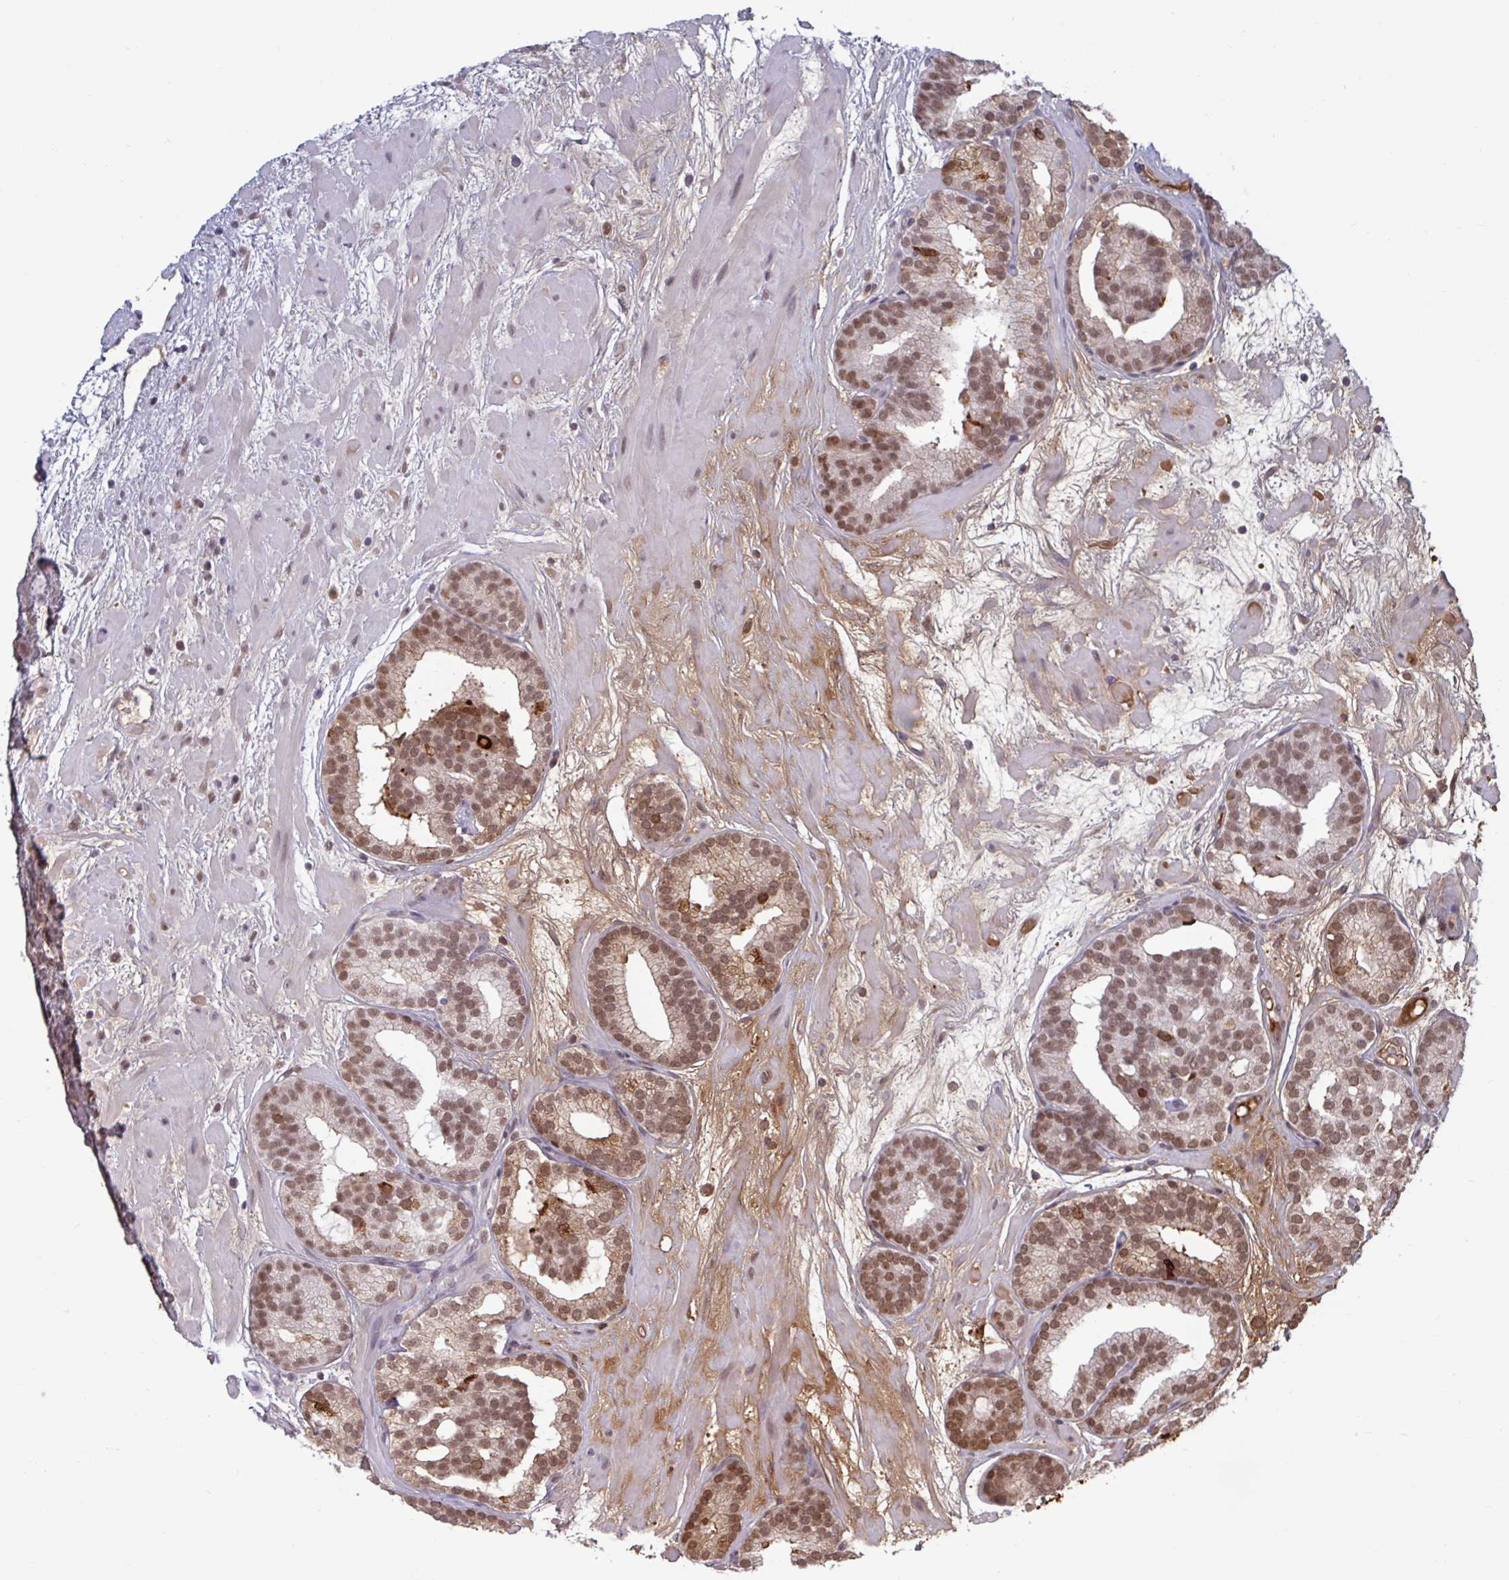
{"staining": {"intensity": "moderate", "quantity": ">75%", "location": "nuclear"}, "tissue": "prostate cancer", "cell_type": "Tumor cells", "image_type": "cancer", "snomed": [{"axis": "morphology", "description": "Adenocarcinoma, High grade"}, {"axis": "topography", "description": "Prostate"}], "caption": "An immunohistochemistry photomicrograph of neoplastic tissue is shown. Protein staining in brown labels moderate nuclear positivity in prostate cancer within tumor cells. (DAB IHC, brown staining for protein, blue staining for nuclei).", "gene": "MSMB", "patient": {"sex": "male", "age": 66}}